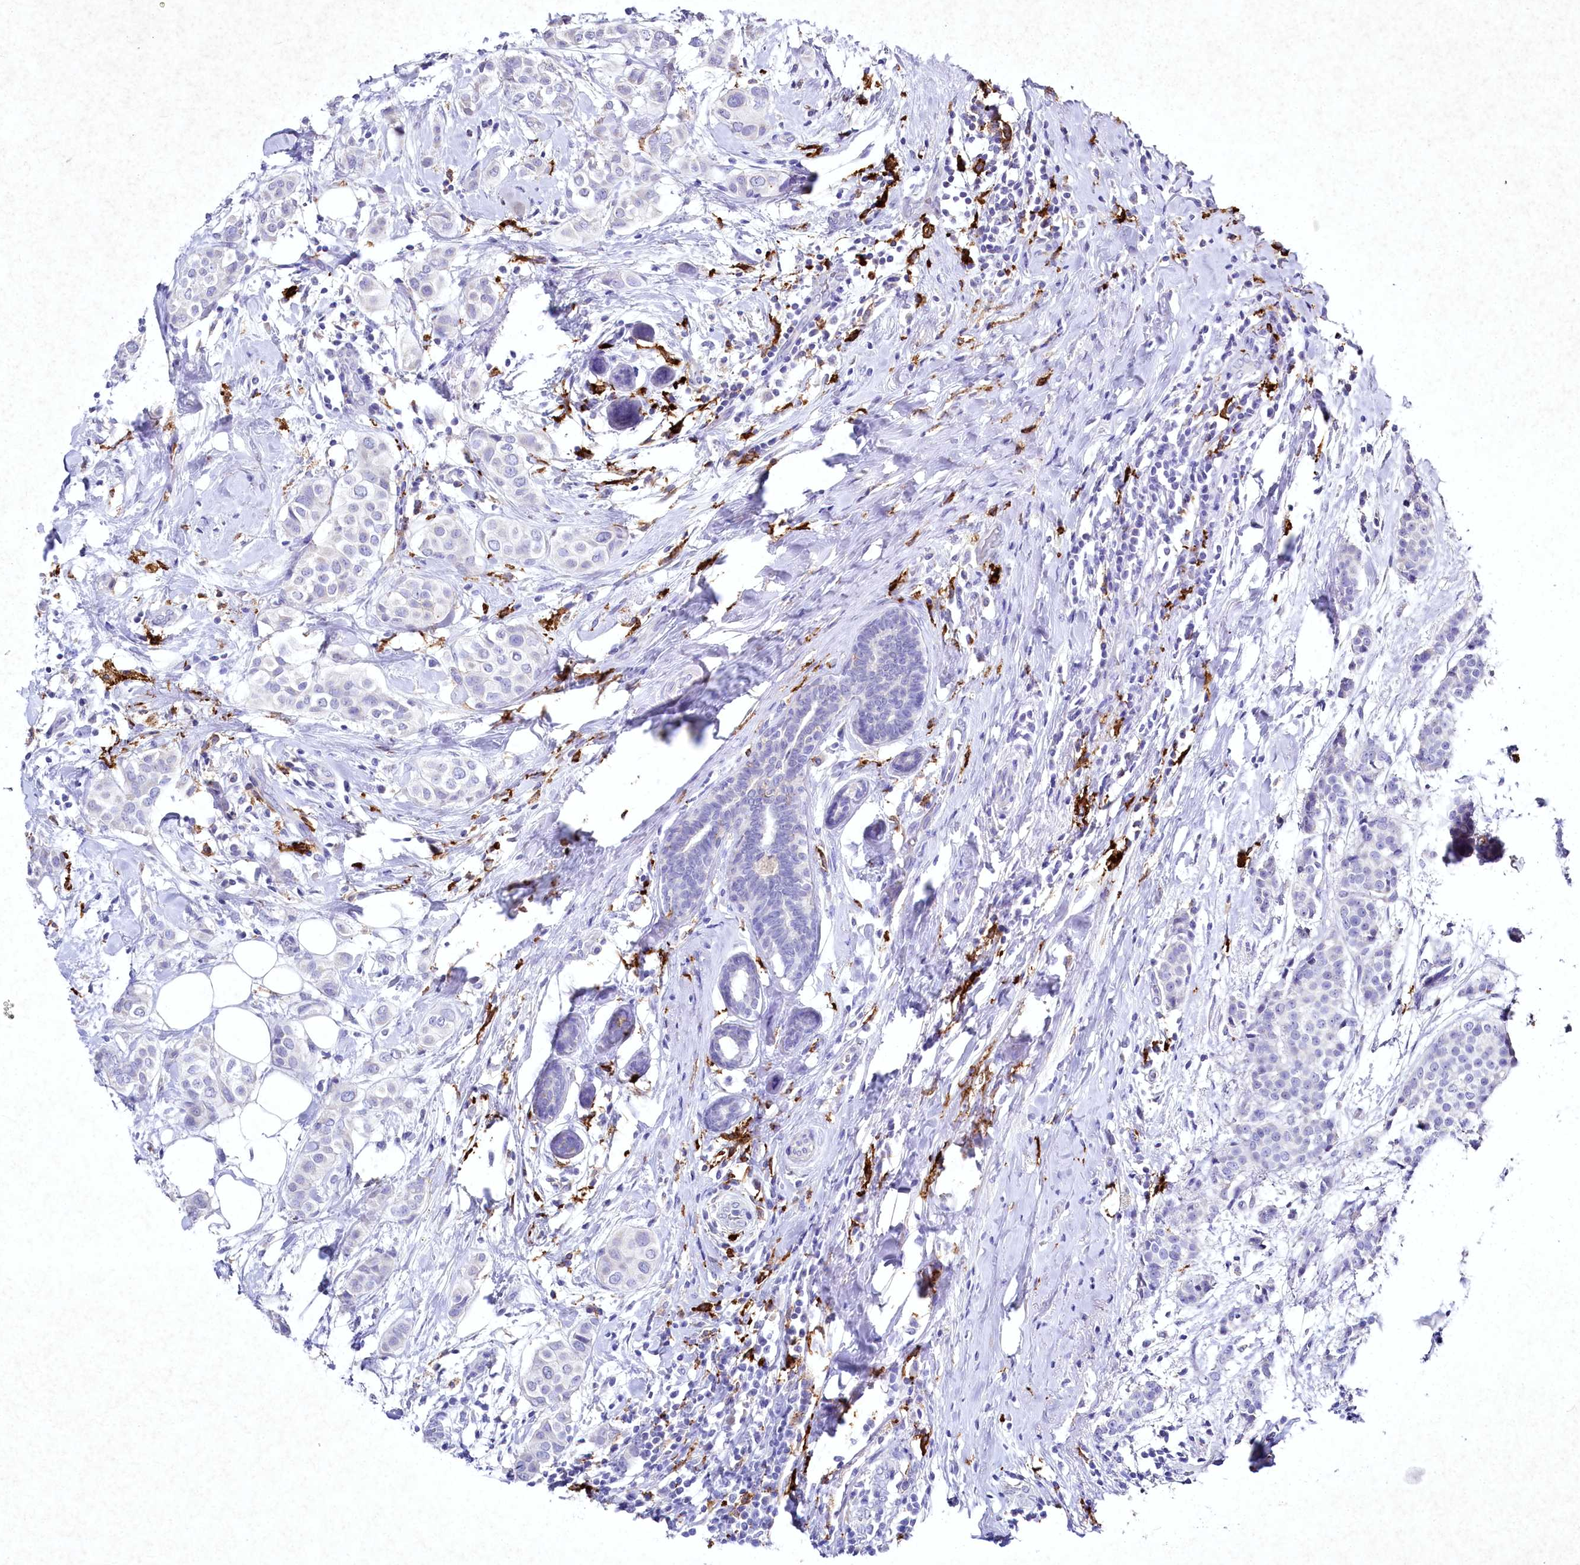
{"staining": {"intensity": "negative", "quantity": "none", "location": "none"}, "tissue": "breast cancer", "cell_type": "Tumor cells", "image_type": "cancer", "snomed": [{"axis": "morphology", "description": "Lobular carcinoma"}, {"axis": "topography", "description": "Breast"}], "caption": "High magnification brightfield microscopy of breast lobular carcinoma stained with DAB (brown) and counterstained with hematoxylin (blue): tumor cells show no significant expression.", "gene": "CLEC4M", "patient": {"sex": "female", "age": 51}}